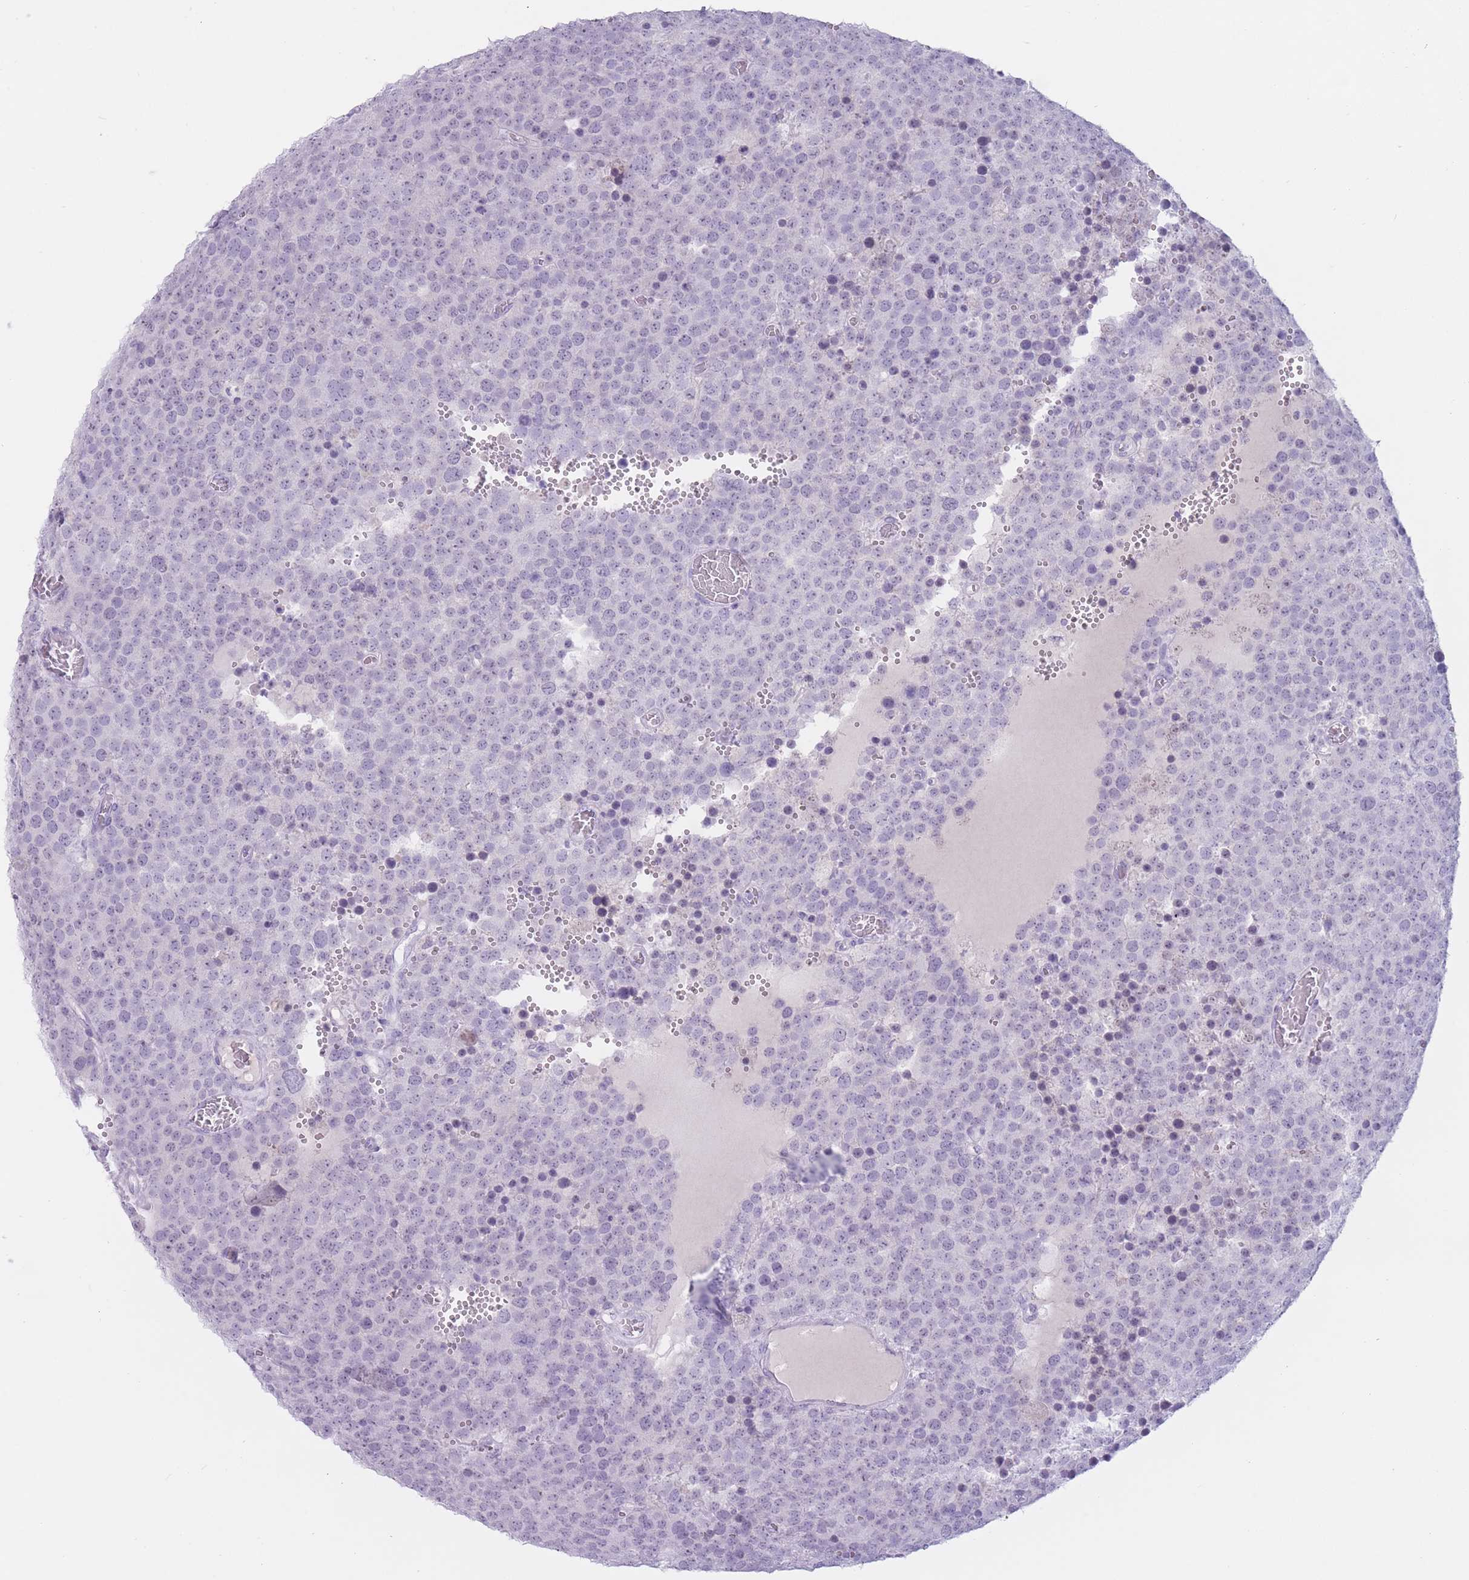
{"staining": {"intensity": "negative", "quantity": "none", "location": "none"}, "tissue": "testis cancer", "cell_type": "Tumor cells", "image_type": "cancer", "snomed": [{"axis": "morphology", "description": "Normal tissue, NOS"}, {"axis": "morphology", "description": "Seminoma, NOS"}, {"axis": "topography", "description": "Testis"}], "caption": "Testis cancer (seminoma) was stained to show a protein in brown. There is no significant expression in tumor cells. (IHC, brightfield microscopy, high magnification).", "gene": "PNMA3", "patient": {"sex": "male", "age": 71}}